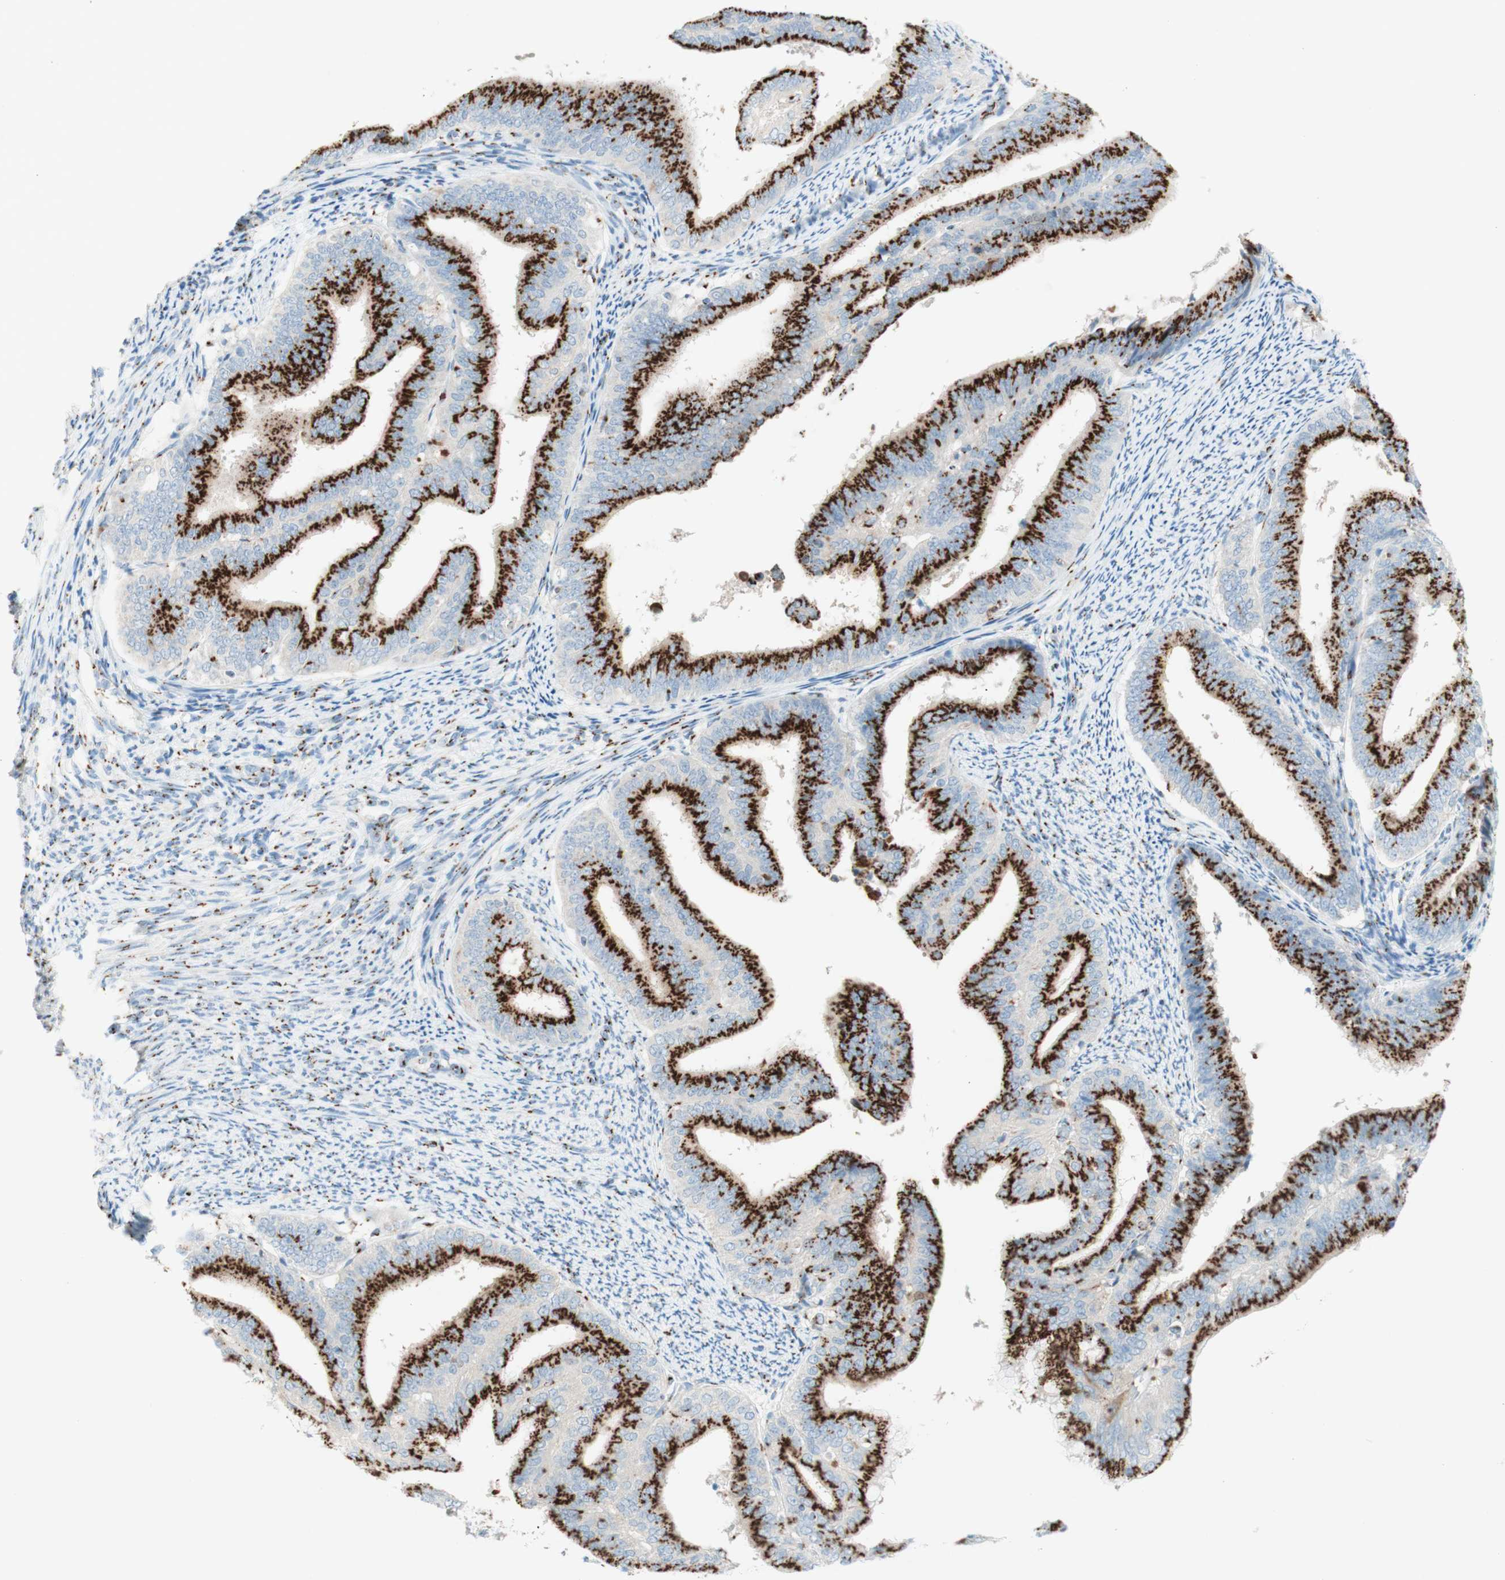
{"staining": {"intensity": "strong", "quantity": ">75%", "location": "cytoplasmic/membranous"}, "tissue": "endometrial cancer", "cell_type": "Tumor cells", "image_type": "cancer", "snomed": [{"axis": "morphology", "description": "Adenocarcinoma, NOS"}, {"axis": "topography", "description": "Endometrium"}], "caption": "Immunohistochemistry (IHC) (DAB (3,3'-diaminobenzidine)) staining of endometrial cancer (adenocarcinoma) demonstrates strong cytoplasmic/membranous protein positivity in about >75% of tumor cells.", "gene": "GOLGB1", "patient": {"sex": "female", "age": 63}}